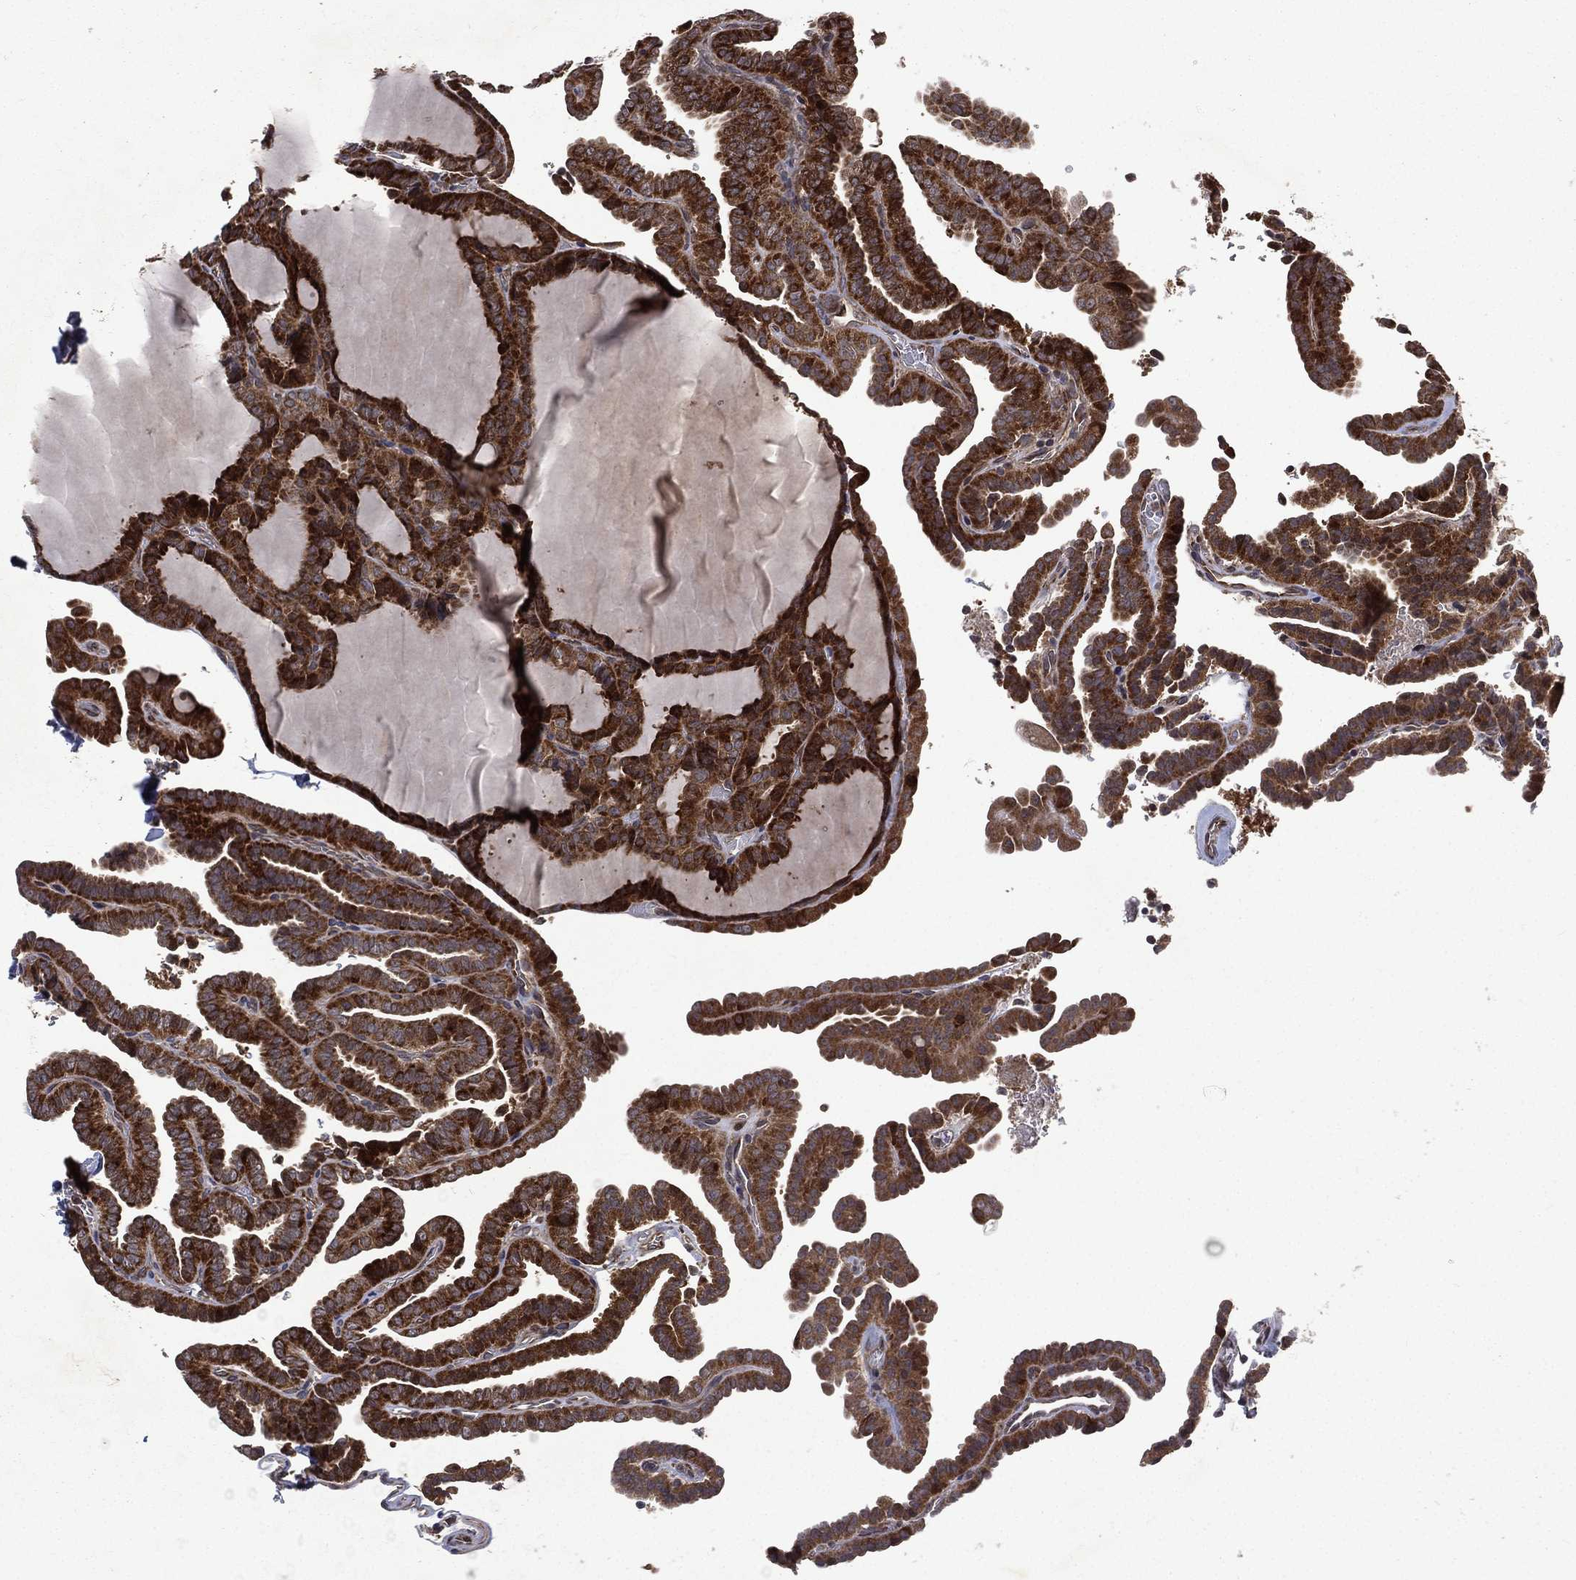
{"staining": {"intensity": "strong", "quantity": "25%-75%", "location": "cytoplasmic/membranous"}, "tissue": "thyroid cancer", "cell_type": "Tumor cells", "image_type": "cancer", "snomed": [{"axis": "morphology", "description": "Papillary adenocarcinoma, NOS"}, {"axis": "topography", "description": "Thyroid gland"}], "caption": "Tumor cells demonstrate strong cytoplasmic/membranous staining in approximately 25%-75% of cells in thyroid cancer (papillary adenocarcinoma). The protein is stained brown, and the nuclei are stained in blue (DAB IHC with brightfield microscopy, high magnification).", "gene": "RAB11FIP4", "patient": {"sex": "female", "age": 39}}